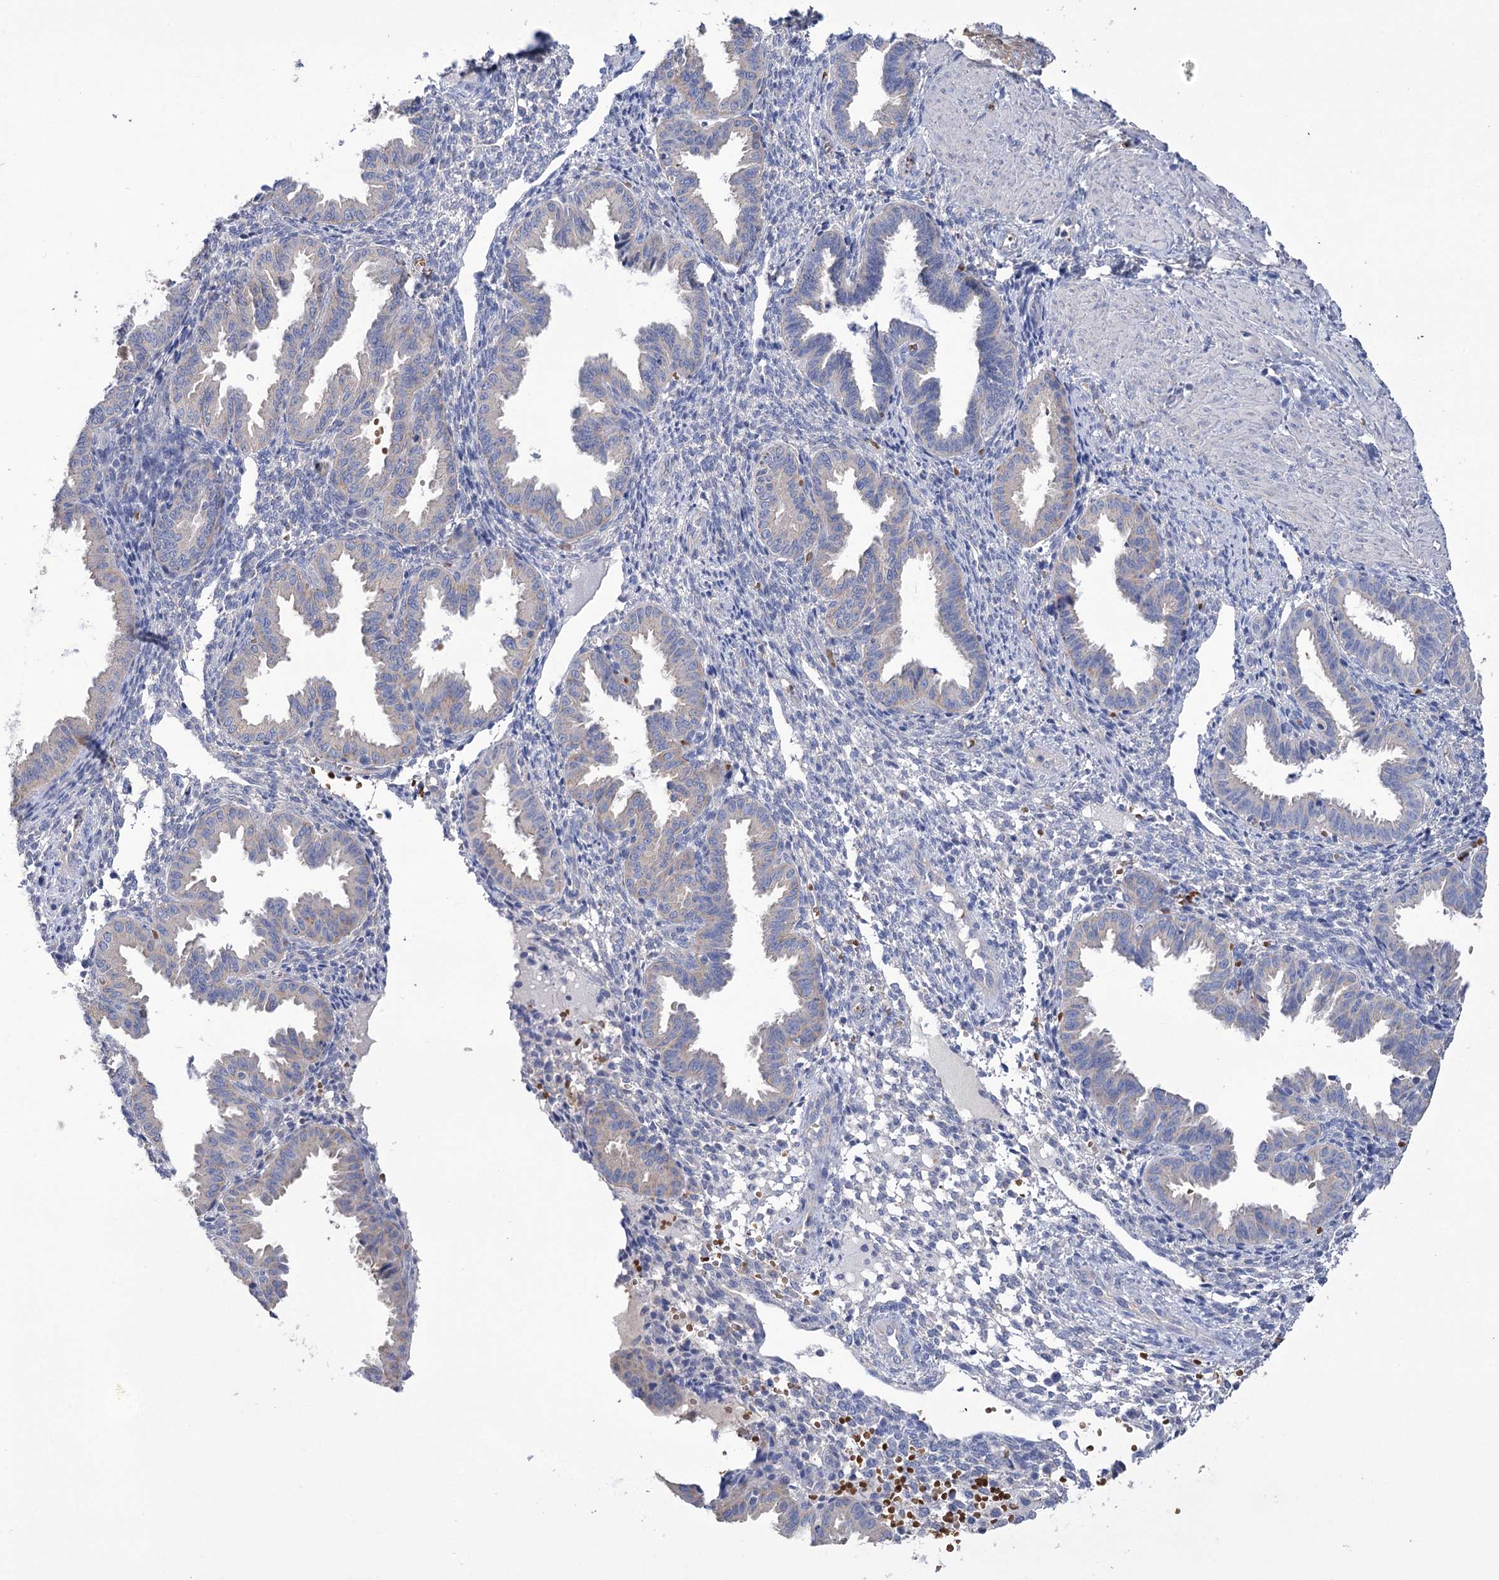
{"staining": {"intensity": "negative", "quantity": "none", "location": "none"}, "tissue": "endometrium", "cell_type": "Cells in endometrial stroma", "image_type": "normal", "snomed": [{"axis": "morphology", "description": "Normal tissue, NOS"}, {"axis": "topography", "description": "Endometrium"}], "caption": "Cells in endometrial stroma show no significant protein expression in benign endometrium.", "gene": "PRSS53", "patient": {"sex": "female", "age": 33}}